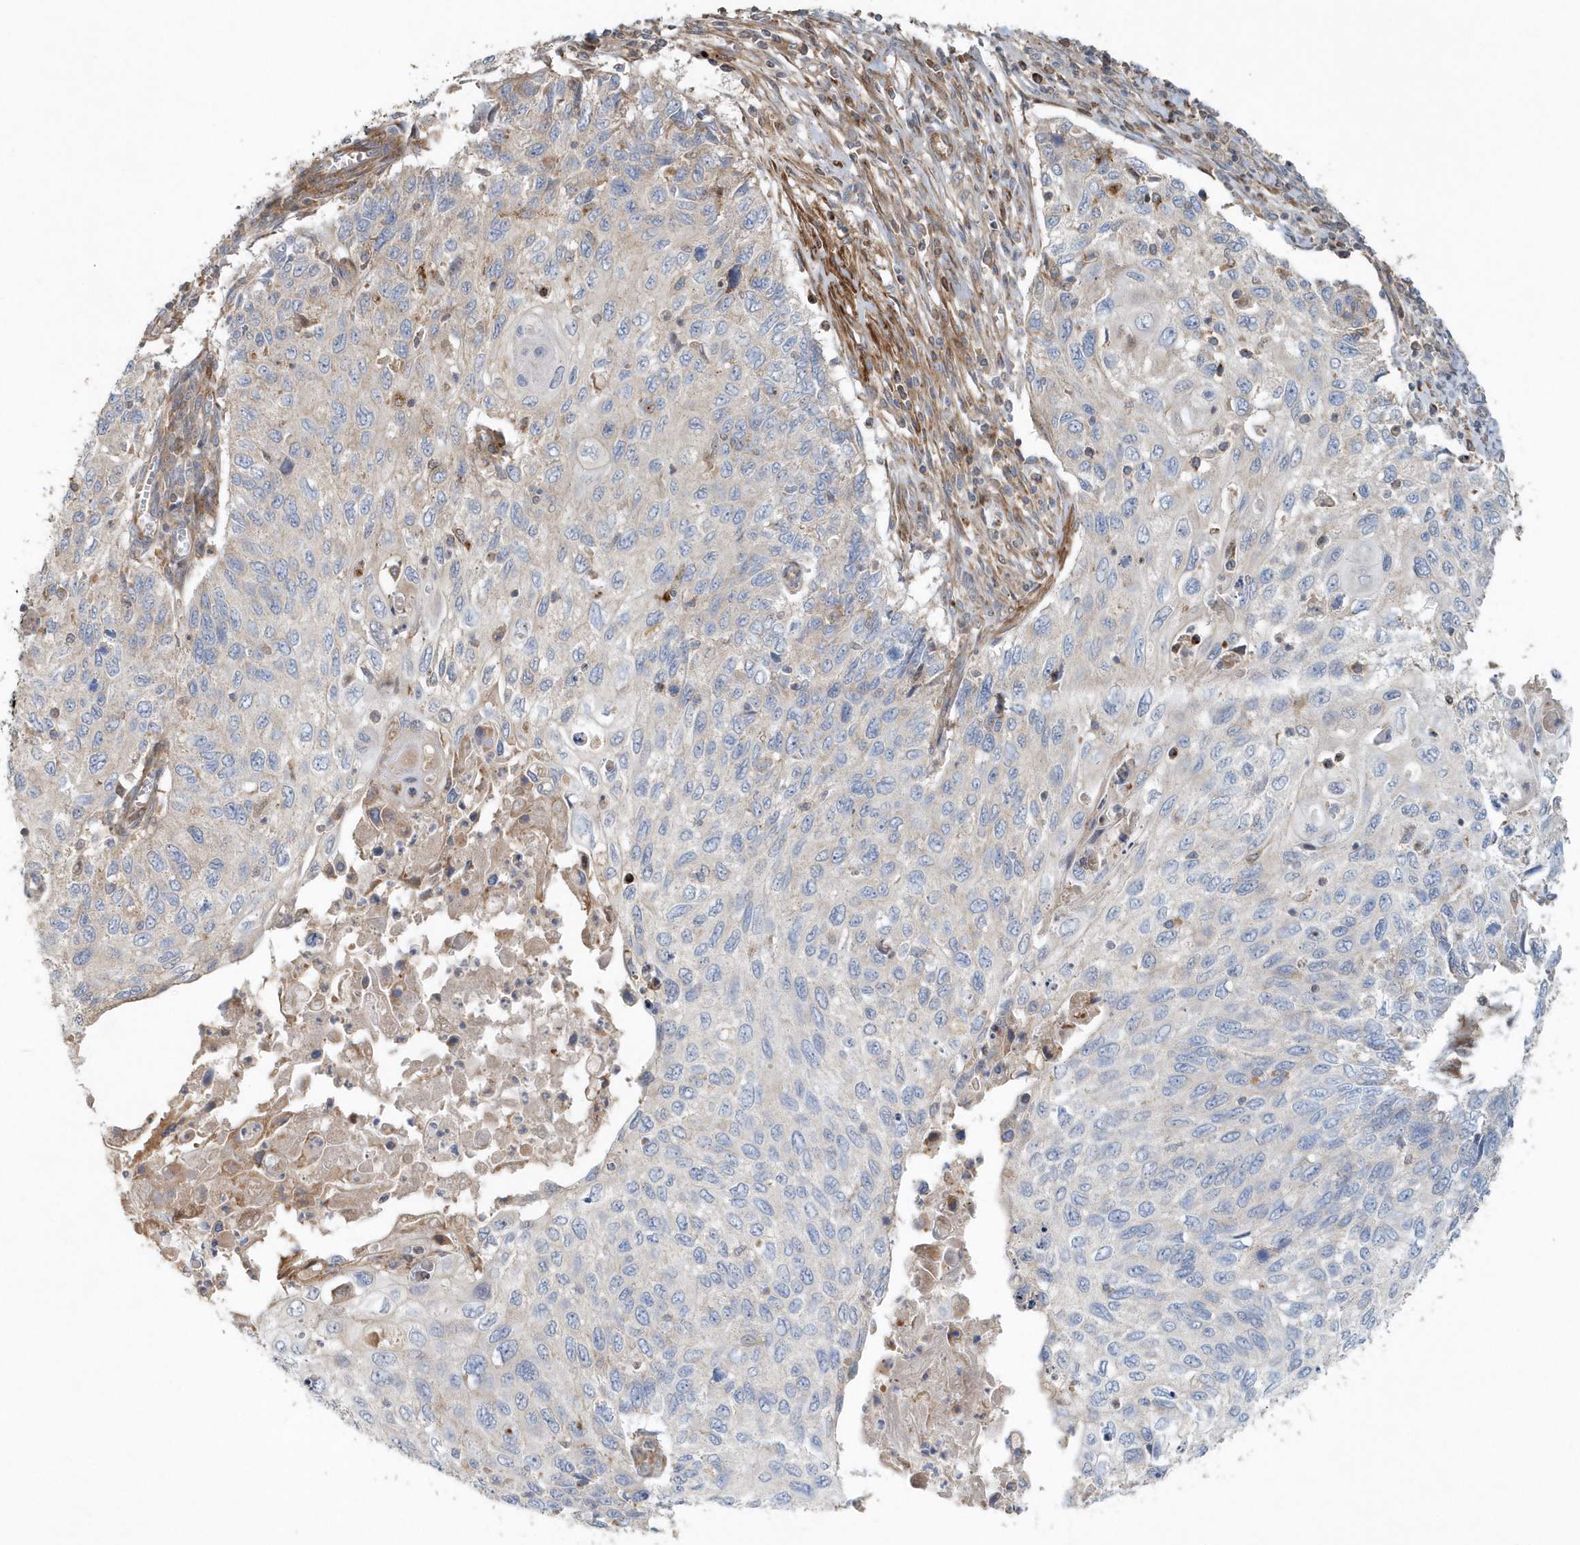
{"staining": {"intensity": "negative", "quantity": "none", "location": "none"}, "tissue": "cervical cancer", "cell_type": "Tumor cells", "image_type": "cancer", "snomed": [{"axis": "morphology", "description": "Squamous cell carcinoma, NOS"}, {"axis": "topography", "description": "Cervix"}], "caption": "Immunohistochemistry of human cervical squamous cell carcinoma displays no positivity in tumor cells. (Brightfield microscopy of DAB (3,3'-diaminobenzidine) immunohistochemistry (IHC) at high magnification).", "gene": "MMUT", "patient": {"sex": "female", "age": 70}}